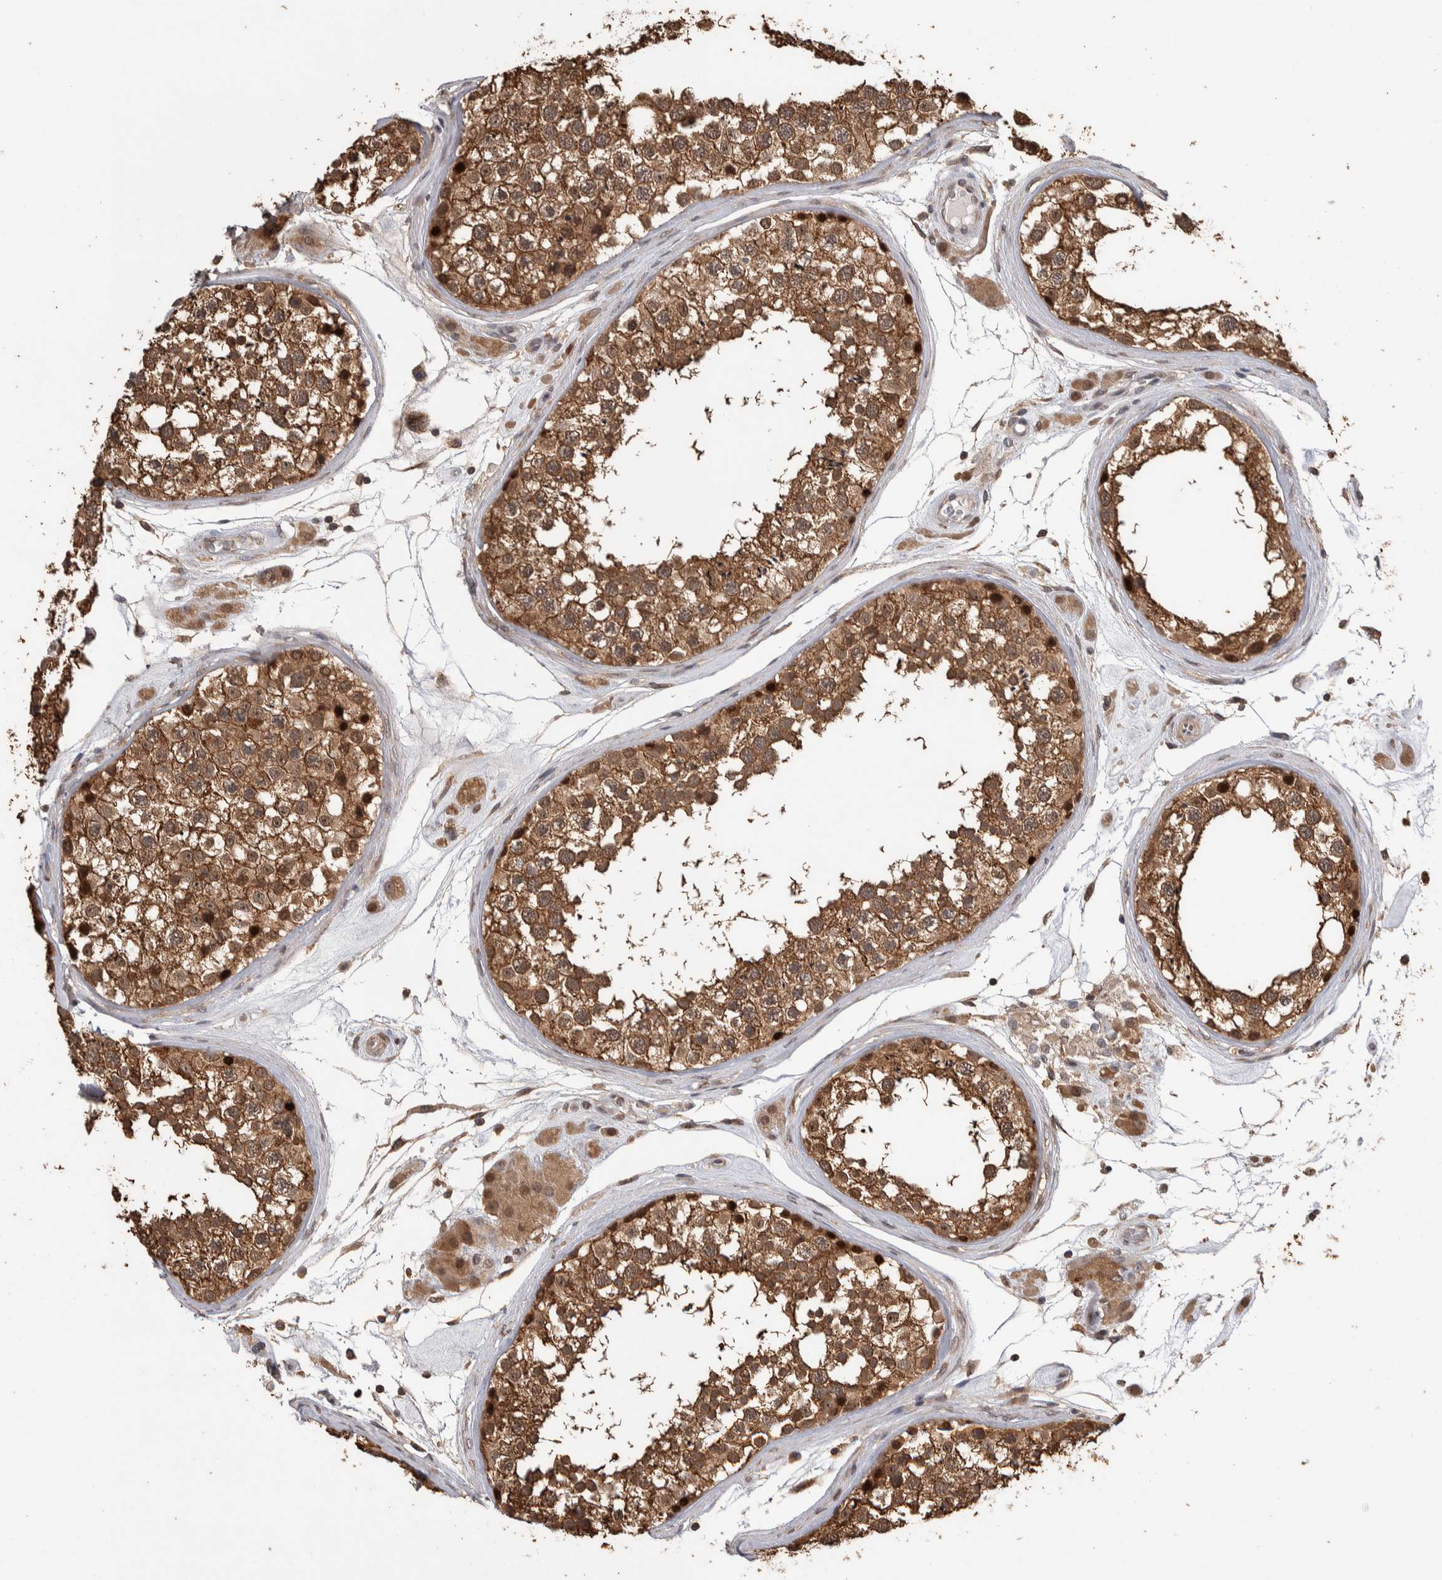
{"staining": {"intensity": "moderate", "quantity": ">75%", "location": "cytoplasmic/membranous,nuclear"}, "tissue": "testis", "cell_type": "Cells in seminiferous ducts", "image_type": "normal", "snomed": [{"axis": "morphology", "description": "Normal tissue, NOS"}, {"axis": "topography", "description": "Testis"}], "caption": "Immunohistochemical staining of normal testis shows >75% levels of moderate cytoplasmic/membranous,nuclear protein staining in about >75% of cells in seminiferous ducts. (DAB IHC, brown staining for protein, blue staining for nuclei).", "gene": "DVL2", "patient": {"sex": "male", "age": 46}}